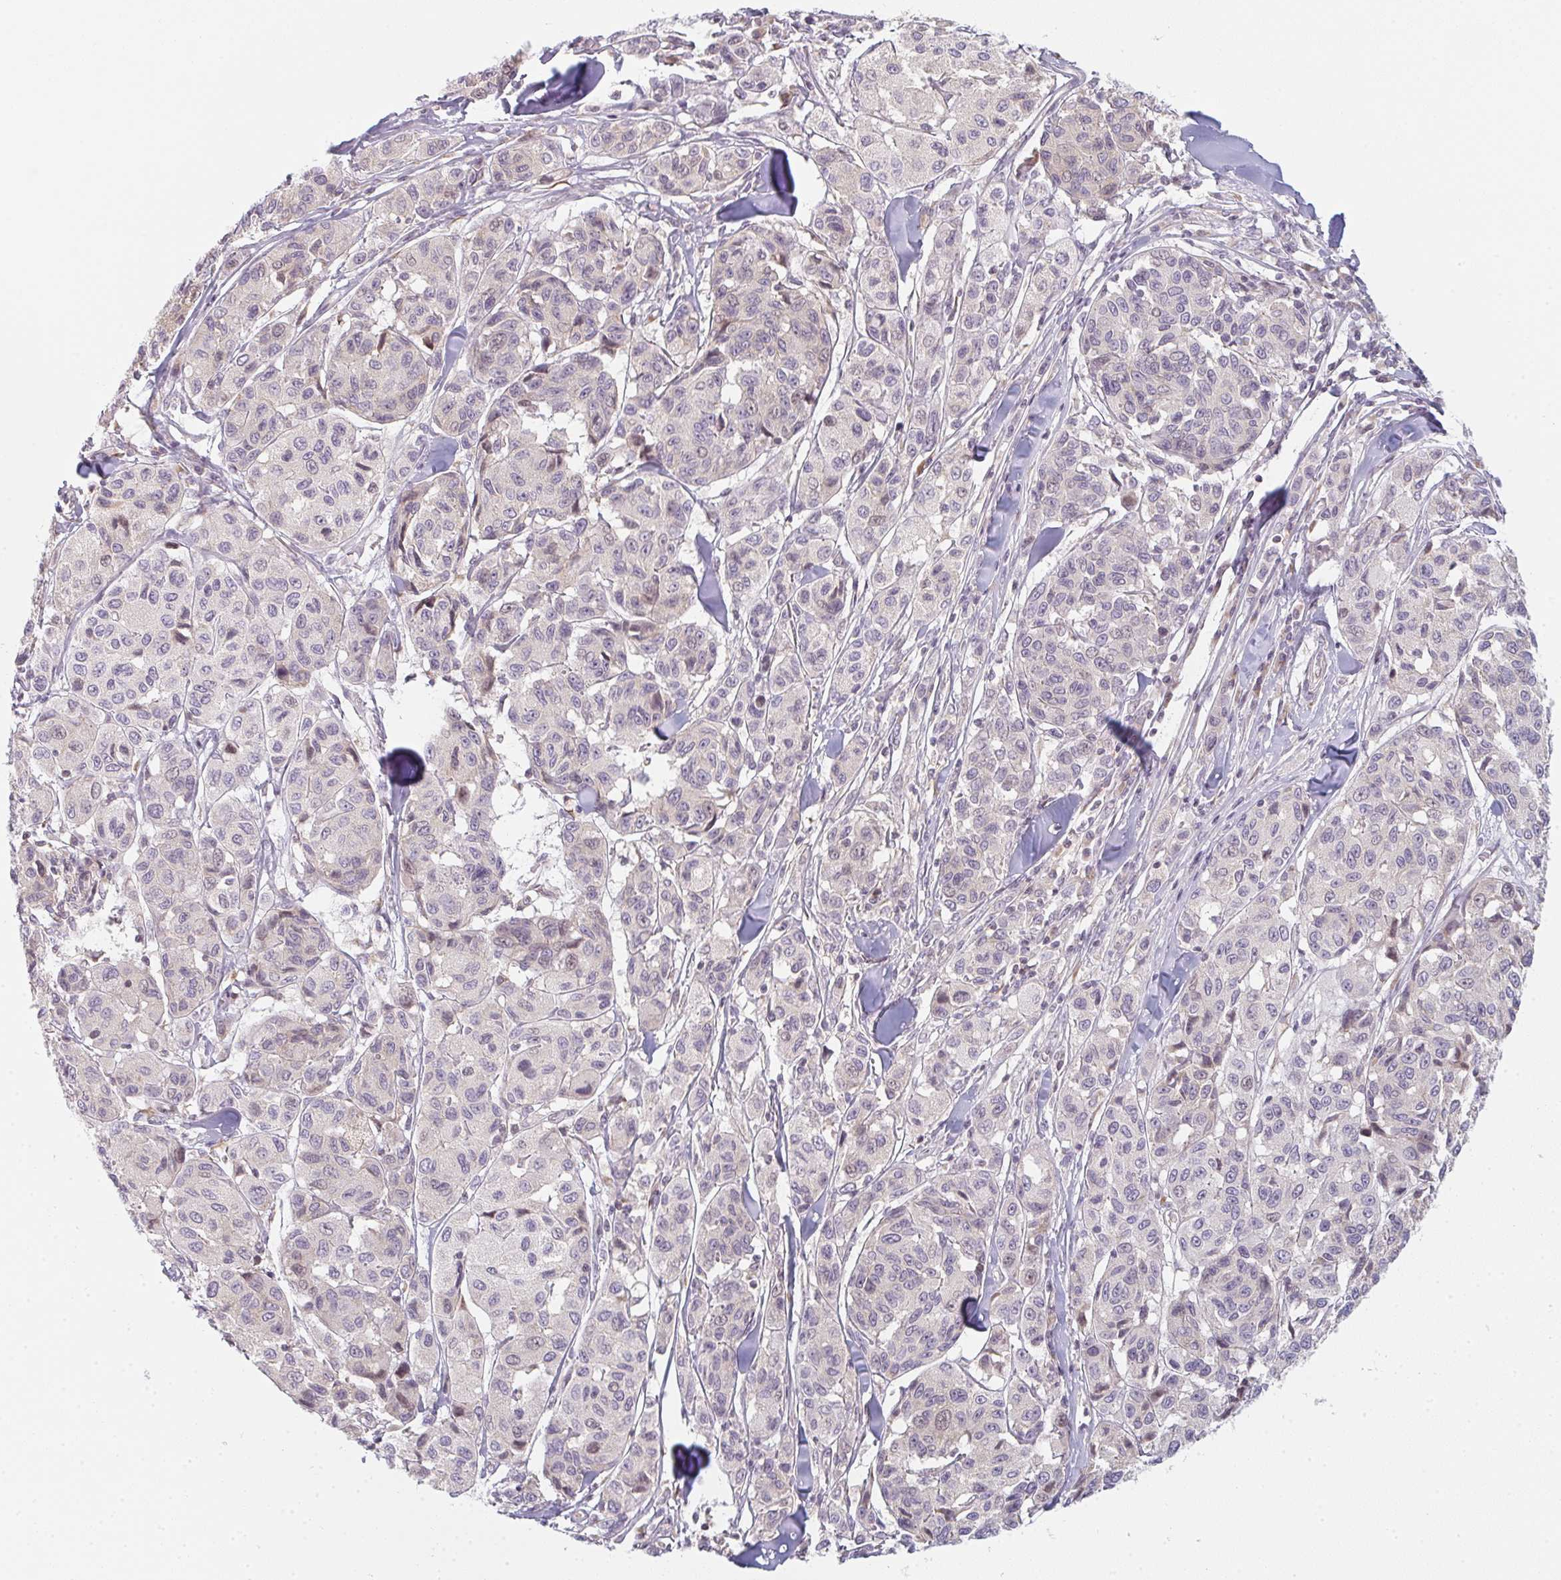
{"staining": {"intensity": "negative", "quantity": "none", "location": "none"}, "tissue": "melanoma", "cell_type": "Tumor cells", "image_type": "cancer", "snomed": [{"axis": "morphology", "description": "Malignant melanoma, NOS"}, {"axis": "topography", "description": "Skin"}], "caption": "Protein analysis of malignant melanoma reveals no significant positivity in tumor cells.", "gene": "TMEM237", "patient": {"sex": "female", "age": 66}}